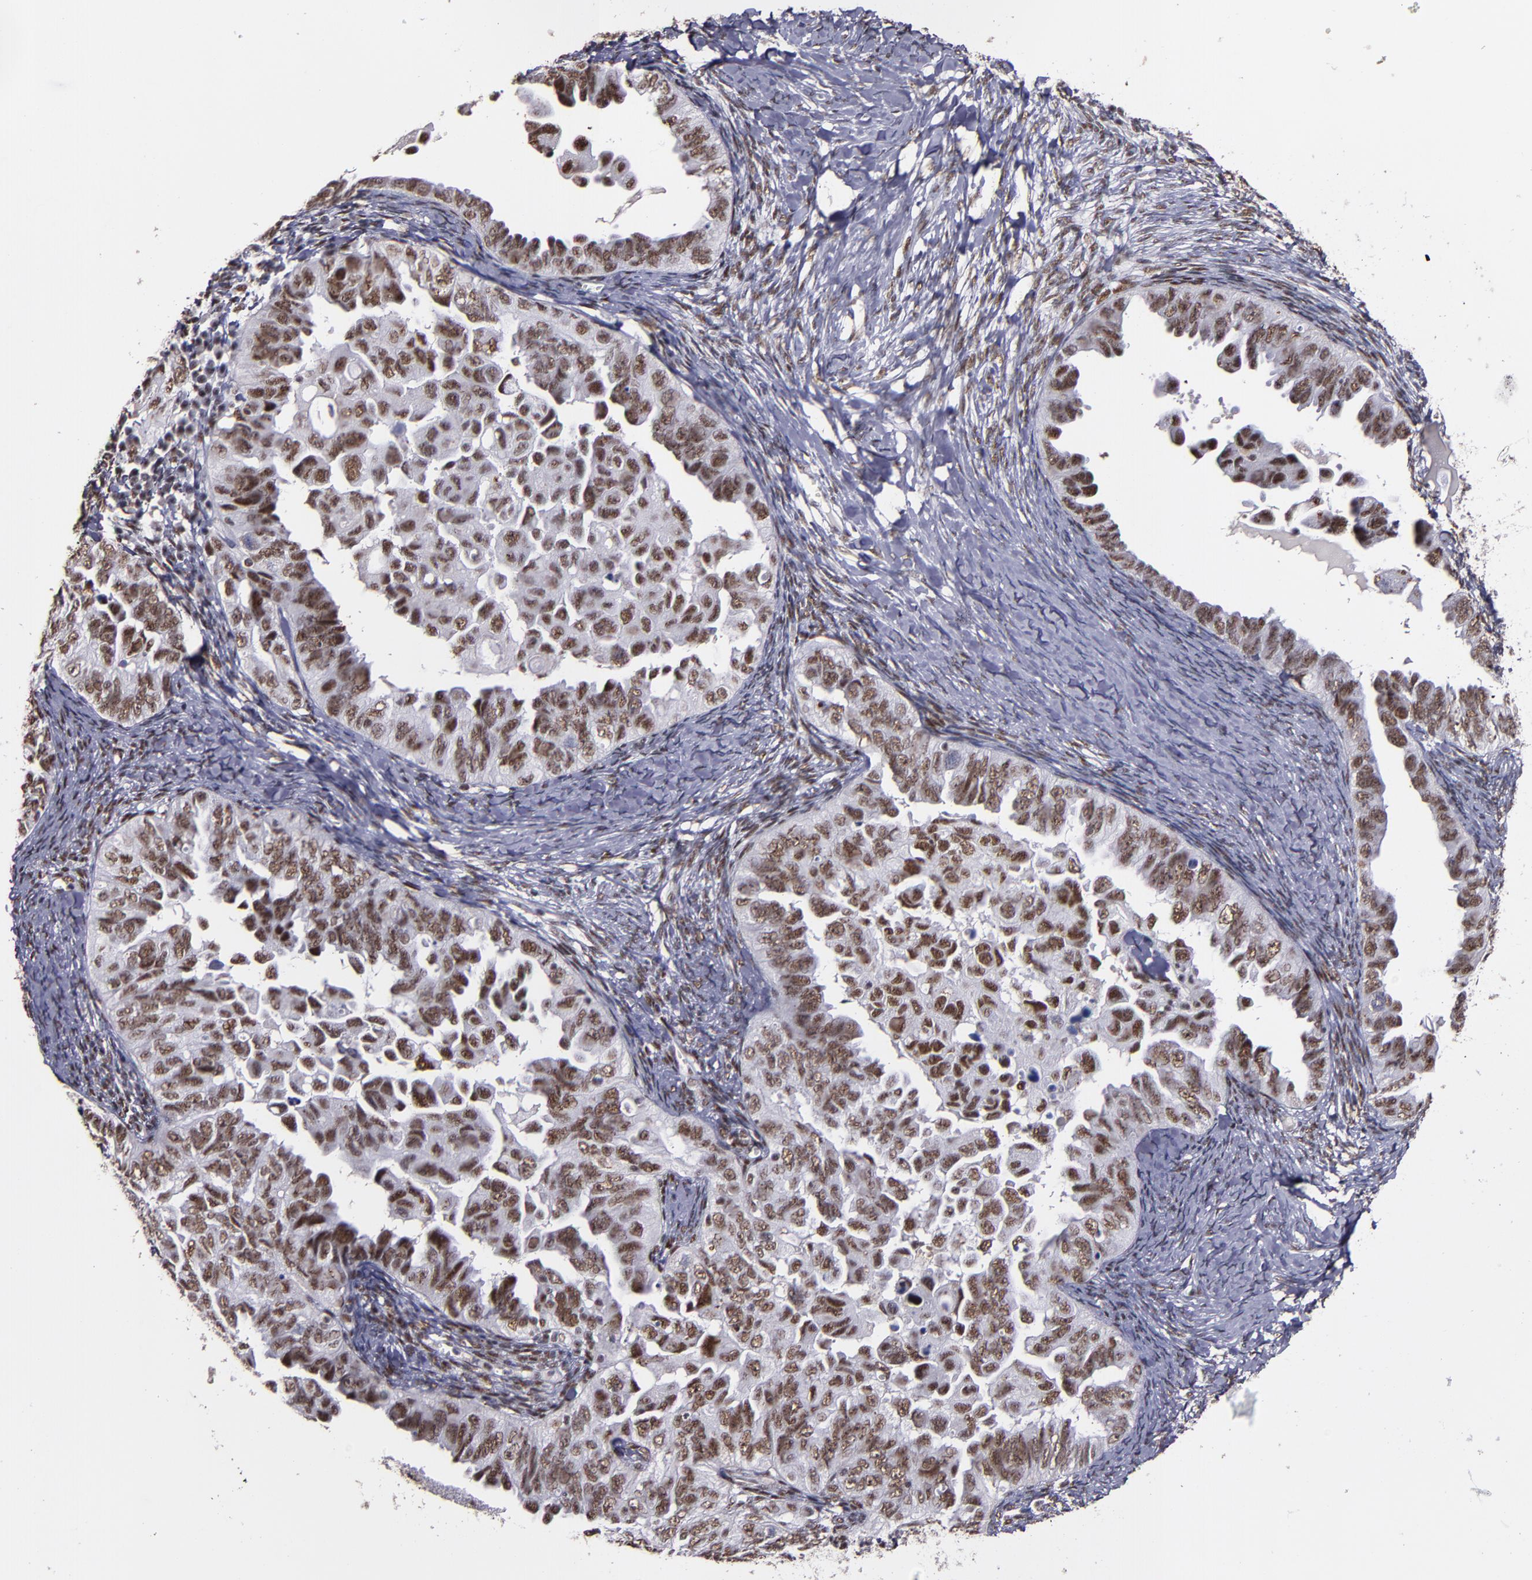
{"staining": {"intensity": "moderate", "quantity": ">75%", "location": "nuclear"}, "tissue": "ovarian cancer", "cell_type": "Tumor cells", "image_type": "cancer", "snomed": [{"axis": "morphology", "description": "Cystadenocarcinoma, serous, NOS"}, {"axis": "topography", "description": "Ovary"}], "caption": "Protein staining by IHC demonstrates moderate nuclear staining in approximately >75% of tumor cells in ovarian serous cystadenocarcinoma. The staining is performed using DAB (3,3'-diaminobenzidine) brown chromogen to label protein expression. The nuclei are counter-stained blue using hematoxylin.", "gene": "PPP4R3A", "patient": {"sex": "female", "age": 82}}